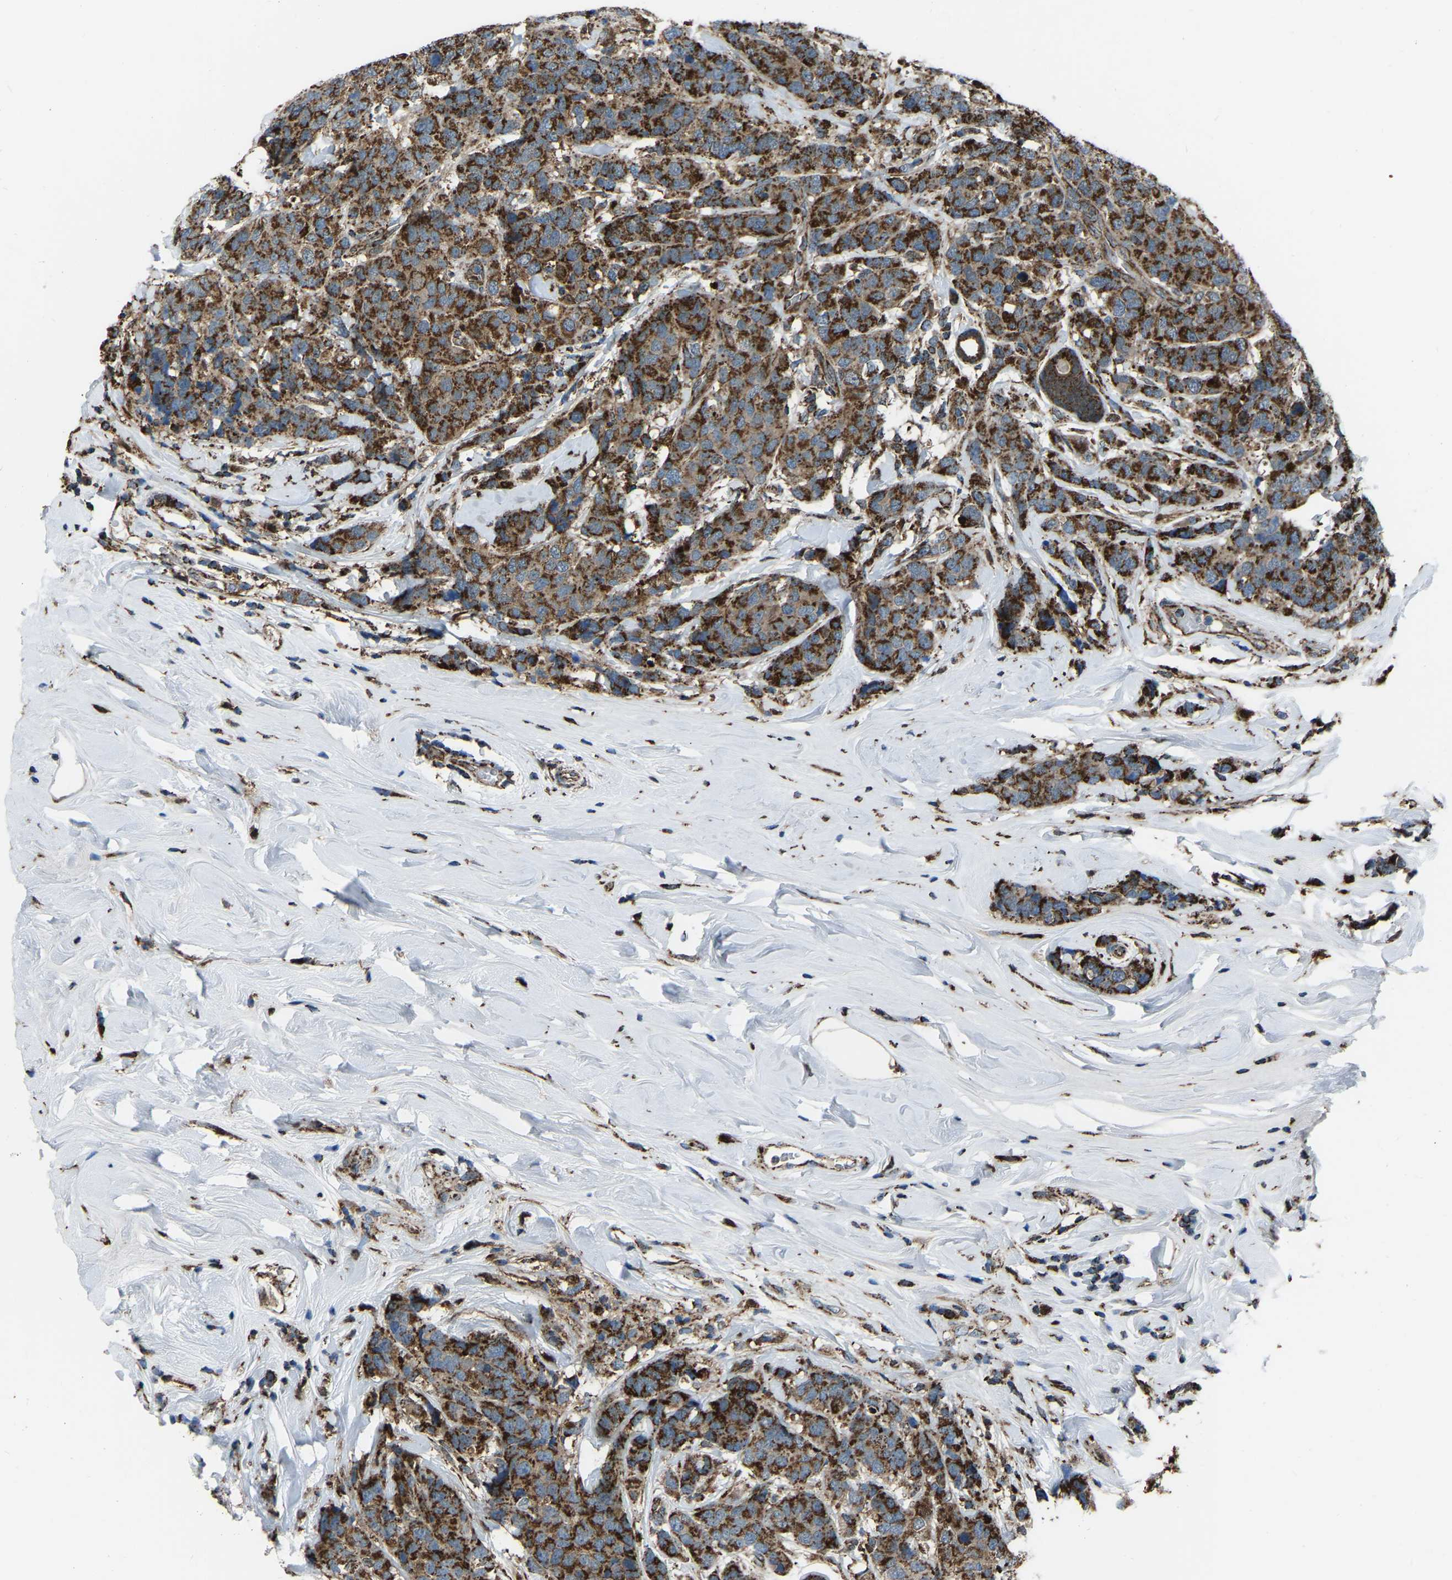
{"staining": {"intensity": "strong", "quantity": ">75%", "location": "cytoplasmic/membranous"}, "tissue": "breast cancer", "cell_type": "Tumor cells", "image_type": "cancer", "snomed": [{"axis": "morphology", "description": "Lobular carcinoma"}, {"axis": "topography", "description": "Breast"}], "caption": "This micrograph shows immunohistochemistry staining of human breast cancer (lobular carcinoma), with high strong cytoplasmic/membranous staining in about >75% of tumor cells.", "gene": "AKR1A1", "patient": {"sex": "female", "age": 59}}